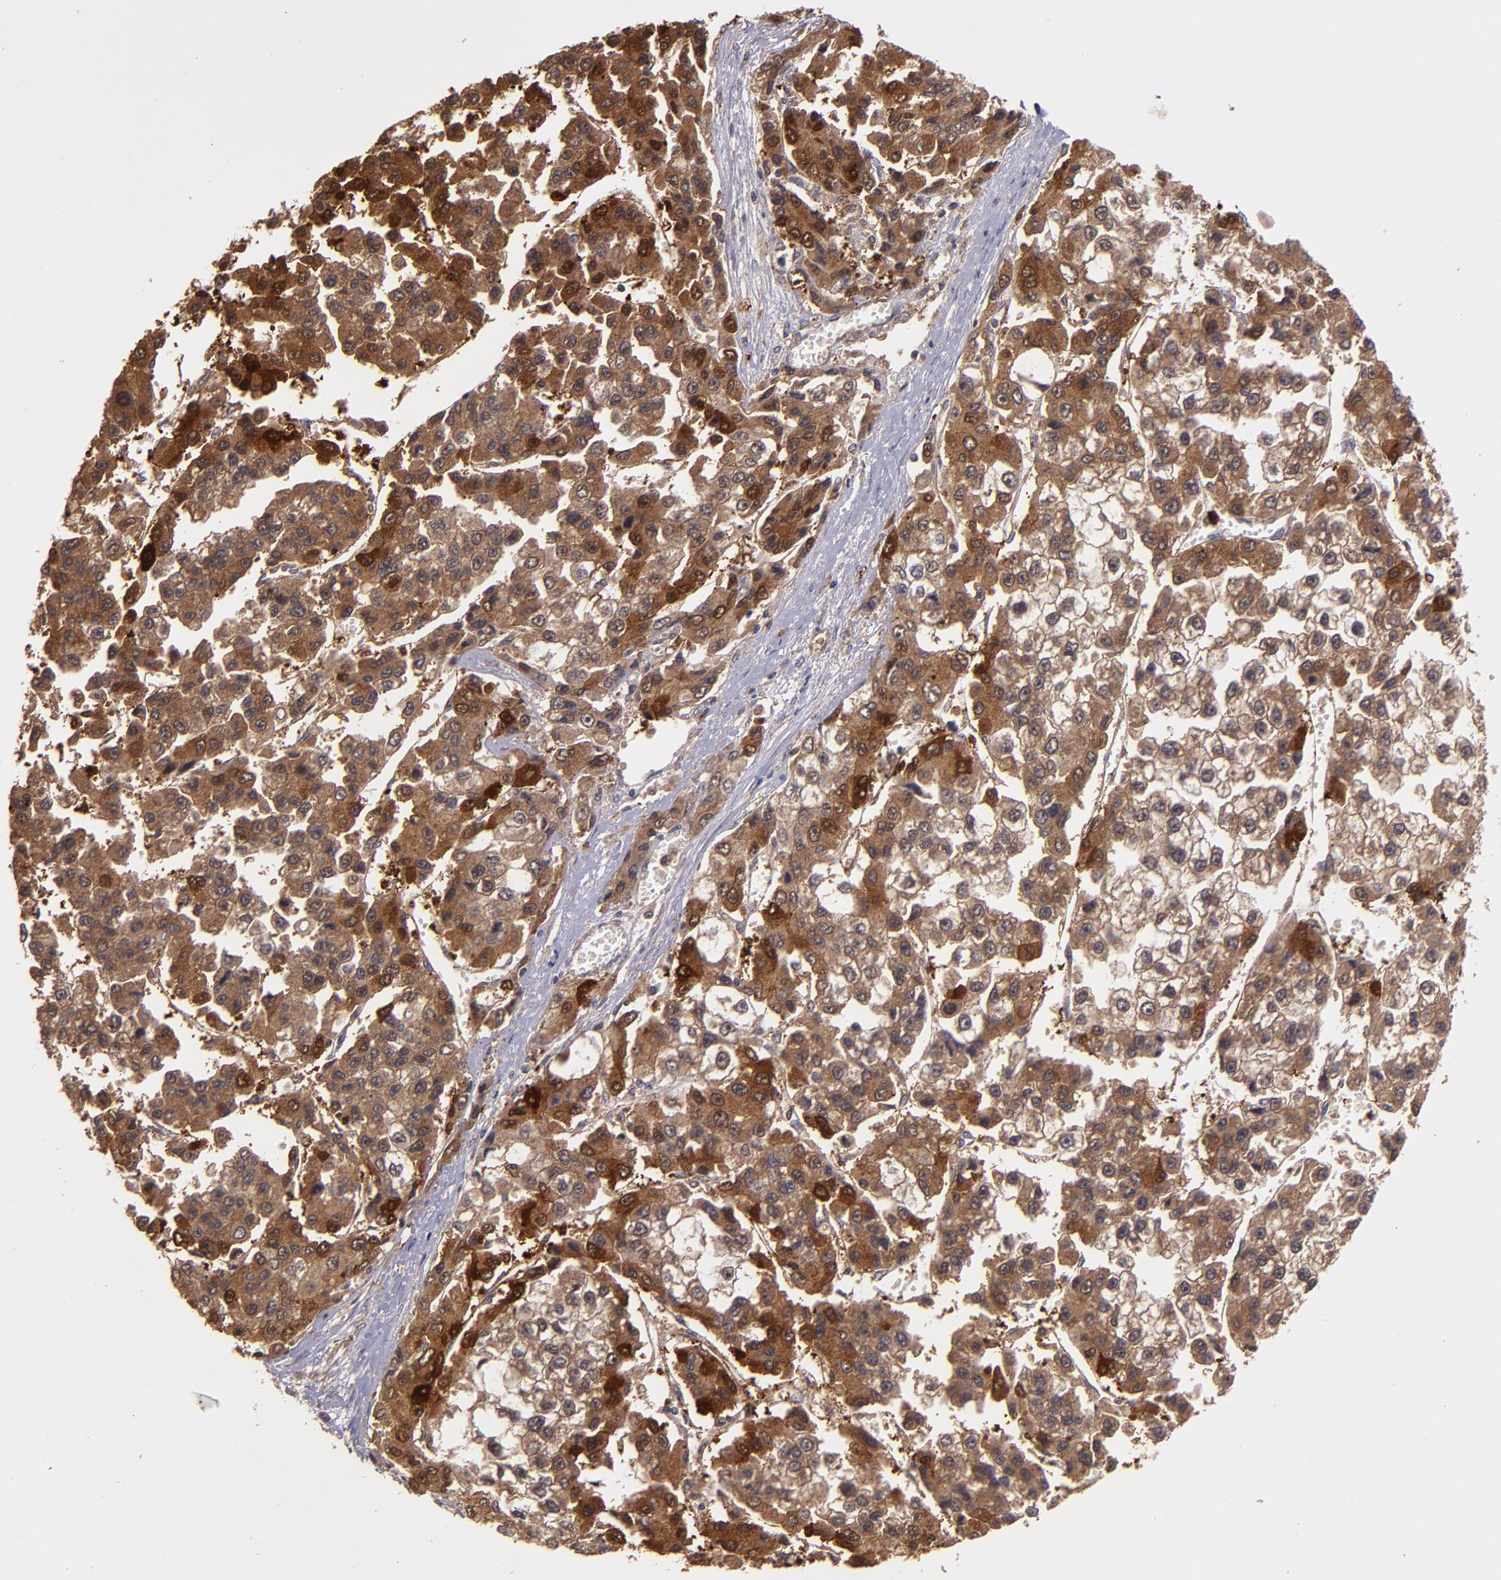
{"staining": {"intensity": "strong", "quantity": ">75%", "location": "cytoplasmic/membranous"}, "tissue": "liver cancer", "cell_type": "Tumor cells", "image_type": "cancer", "snomed": [{"axis": "morphology", "description": "Carcinoma, Hepatocellular, NOS"}, {"axis": "topography", "description": "Liver"}], "caption": "Immunohistochemical staining of human liver cancer reveals strong cytoplasmic/membranous protein positivity in approximately >75% of tumor cells.", "gene": "FTSJ1", "patient": {"sex": "female", "age": 66}}